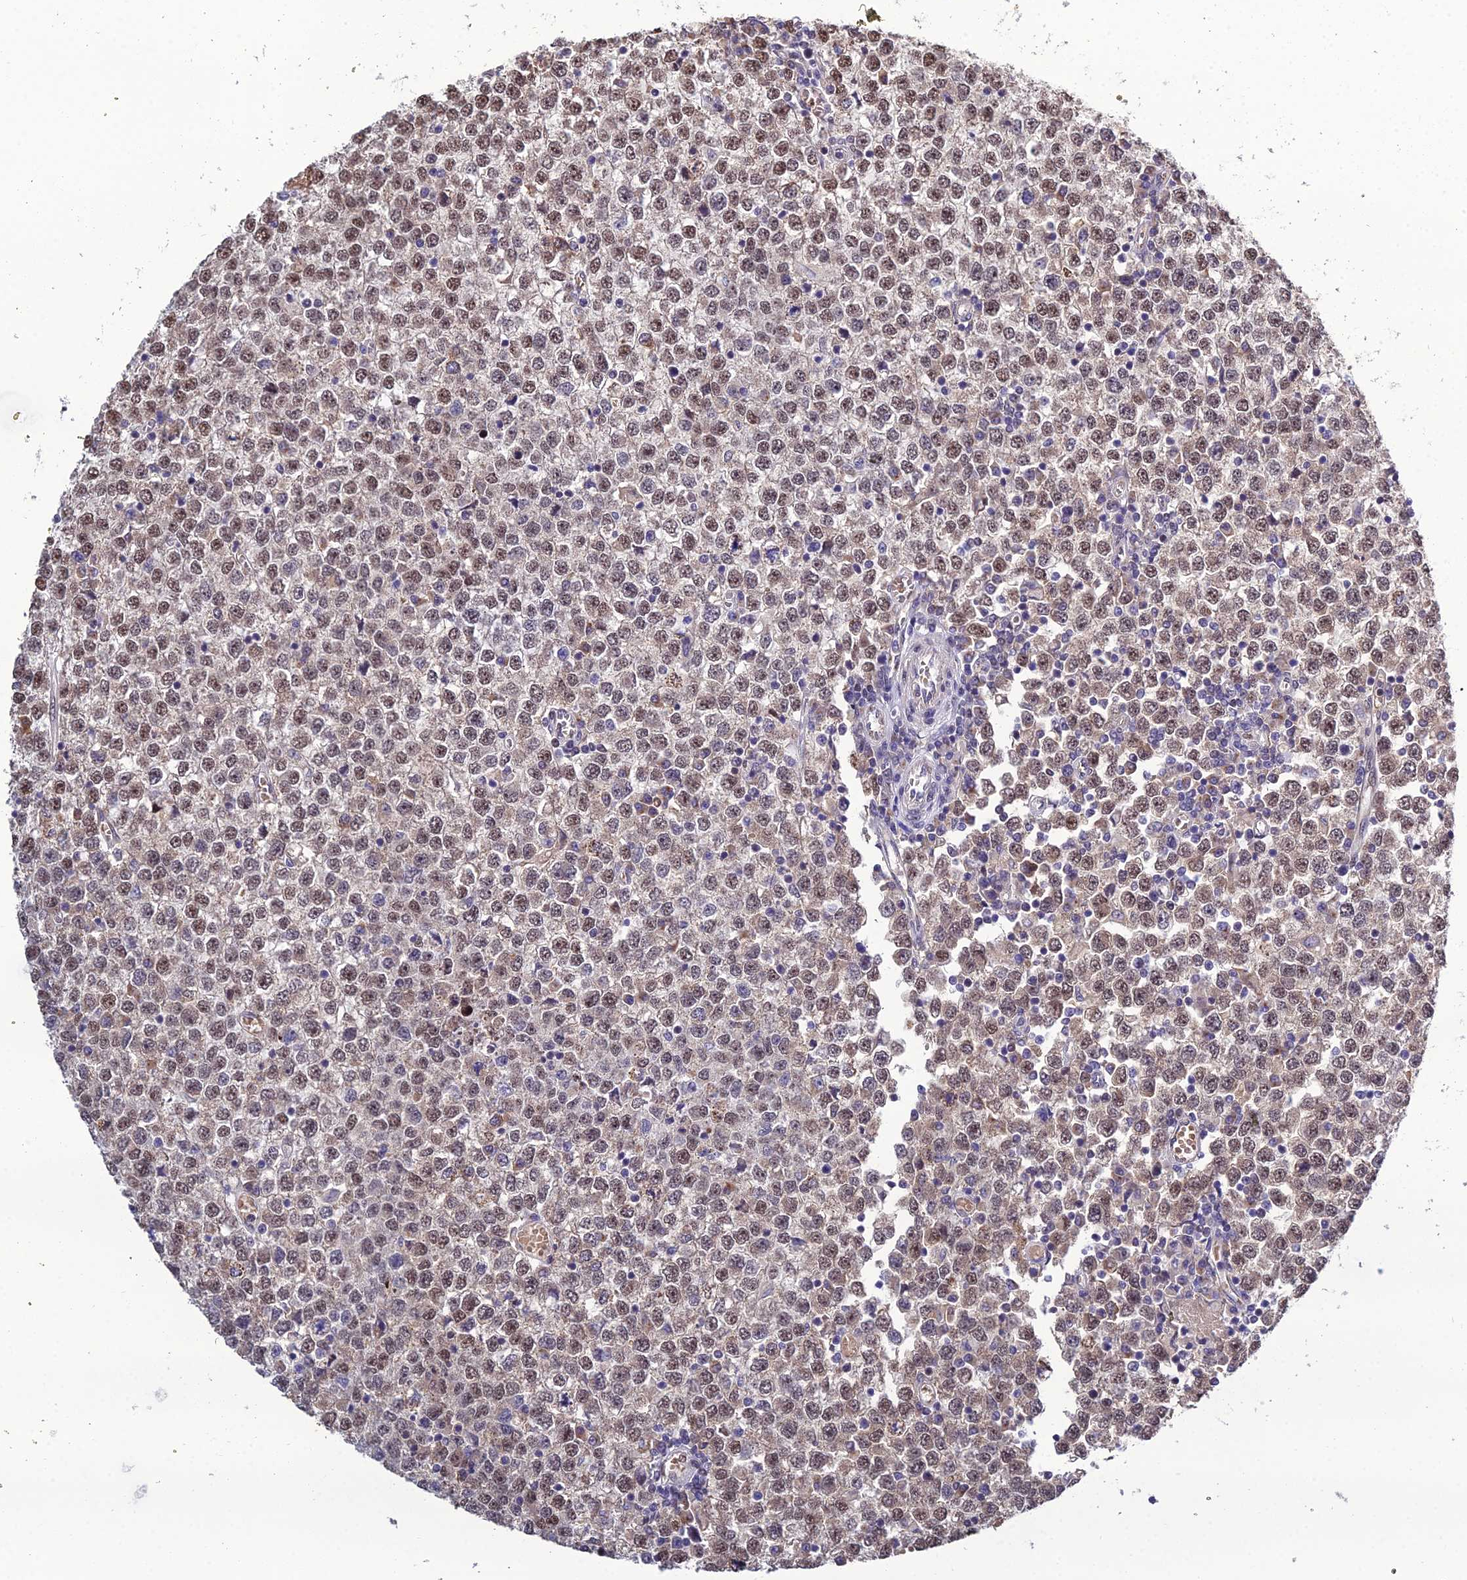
{"staining": {"intensity": "moderate", "quantity": ">75%", "location": "nuclear"}, "tissue": "testis cancer", "cell_type": "Tumor cells", "image_type": "cancer", "snomed": [{"axis": "morphology", "description": "Seminoma, NOS"}, {"axis": "topography", "description": "Testis"}], "caption": "An image showing moderate nuclear expression in approximately >75% of tumor cells in testis cancer, as visualized by brown immunohistochemical staining.", "gene": "ARL2", "patient": {"sex": "male", "age": 65}}